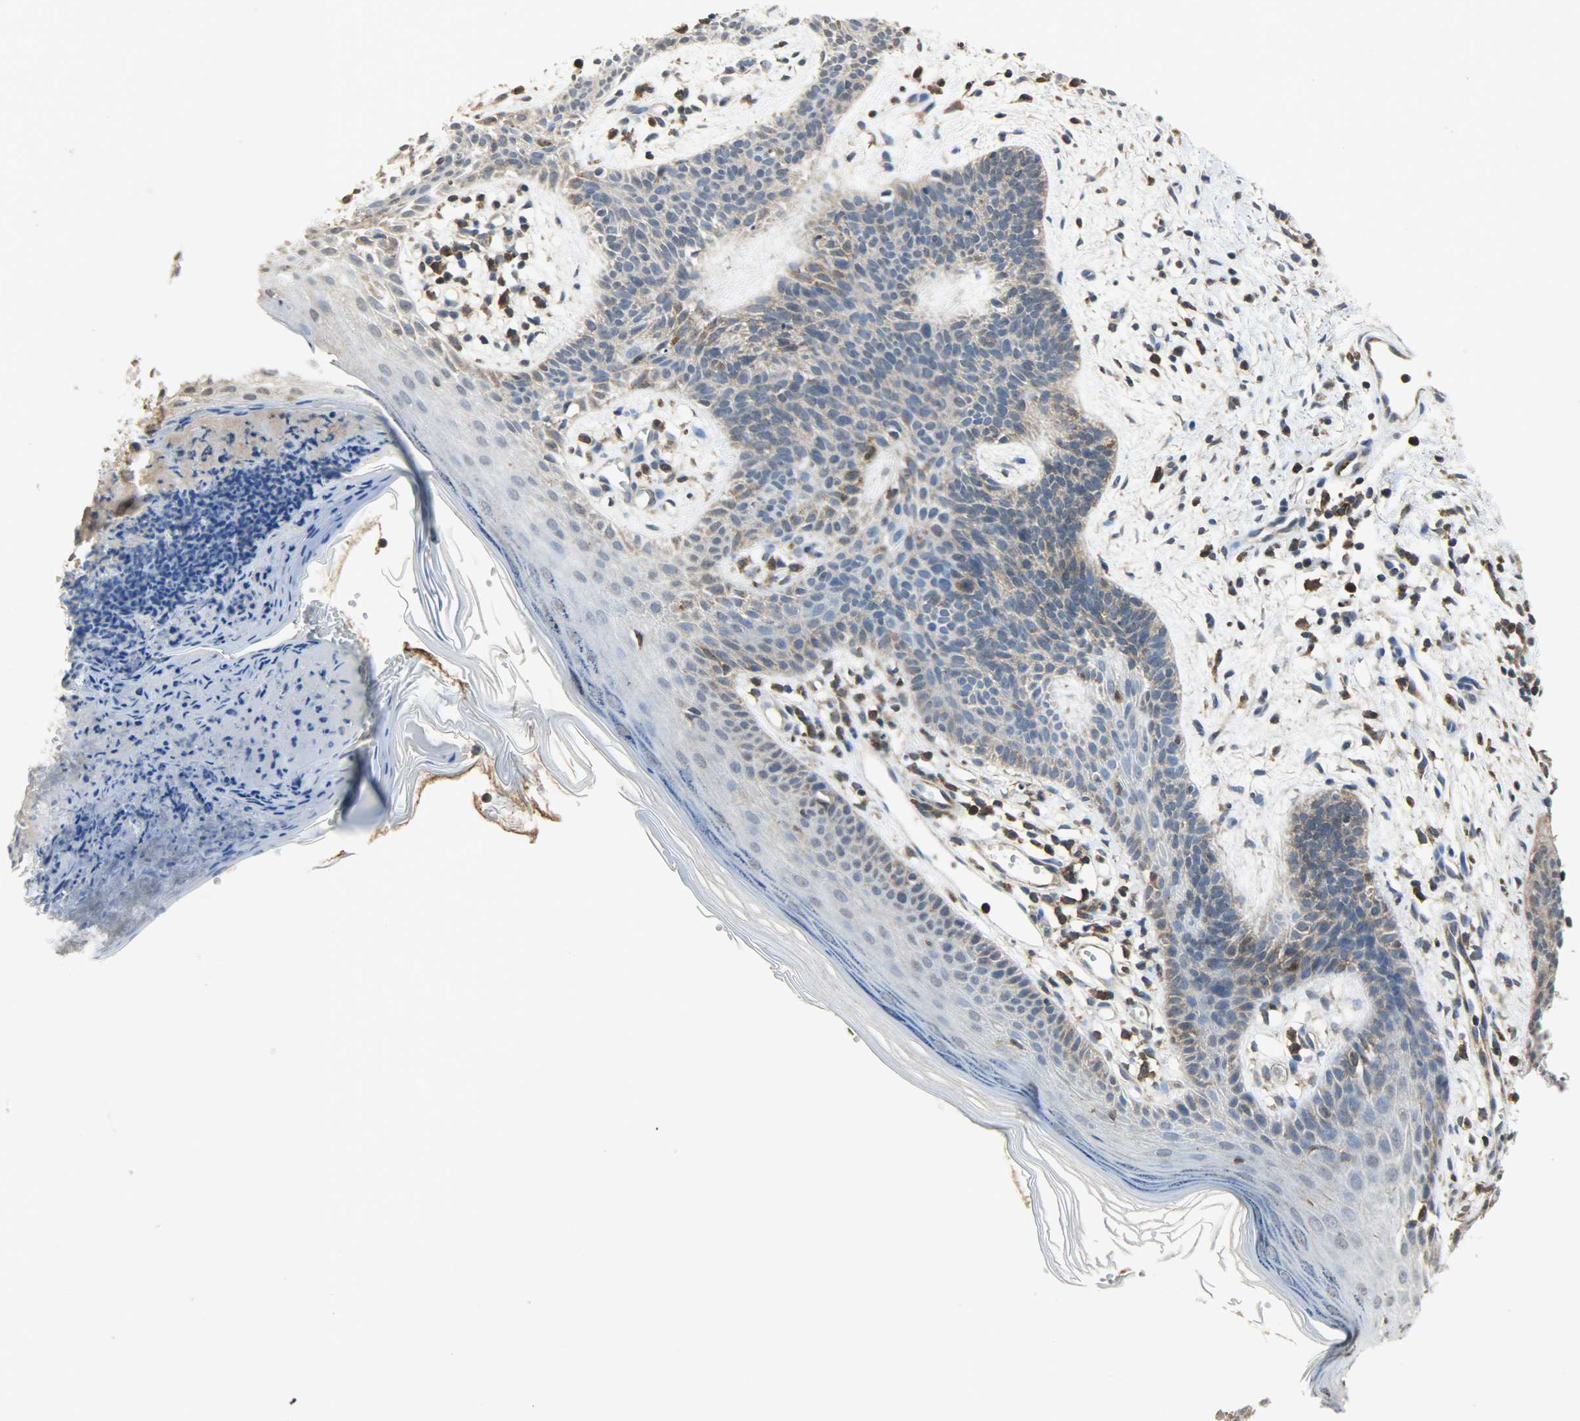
{"staining": {"intensity": "moderate", "quantity": ">75%", "location": "cytoplasmic/membranous"}, "tissue": "skin cancer", "cell_type": "Tumor cells", "image_type": "cancer", "snomed": [{"axis": "morphology", "description": "Normal tissue, NOS"}, {"axis": "morphology", "description": "Basal cell carcinoma"}, {"axis": "topography", "description": "Skin"}], "caption": "Immunohistochemical staining of basal cell carcinoma (skin) shows moderate cytoplasmic/membranous protein expression in about >75% of tumor cells. (Brightfield microscopy of DAB IHC at high magnification).", "gene": "TRIM21", "patient": {"sex": "female", "age": 69}}